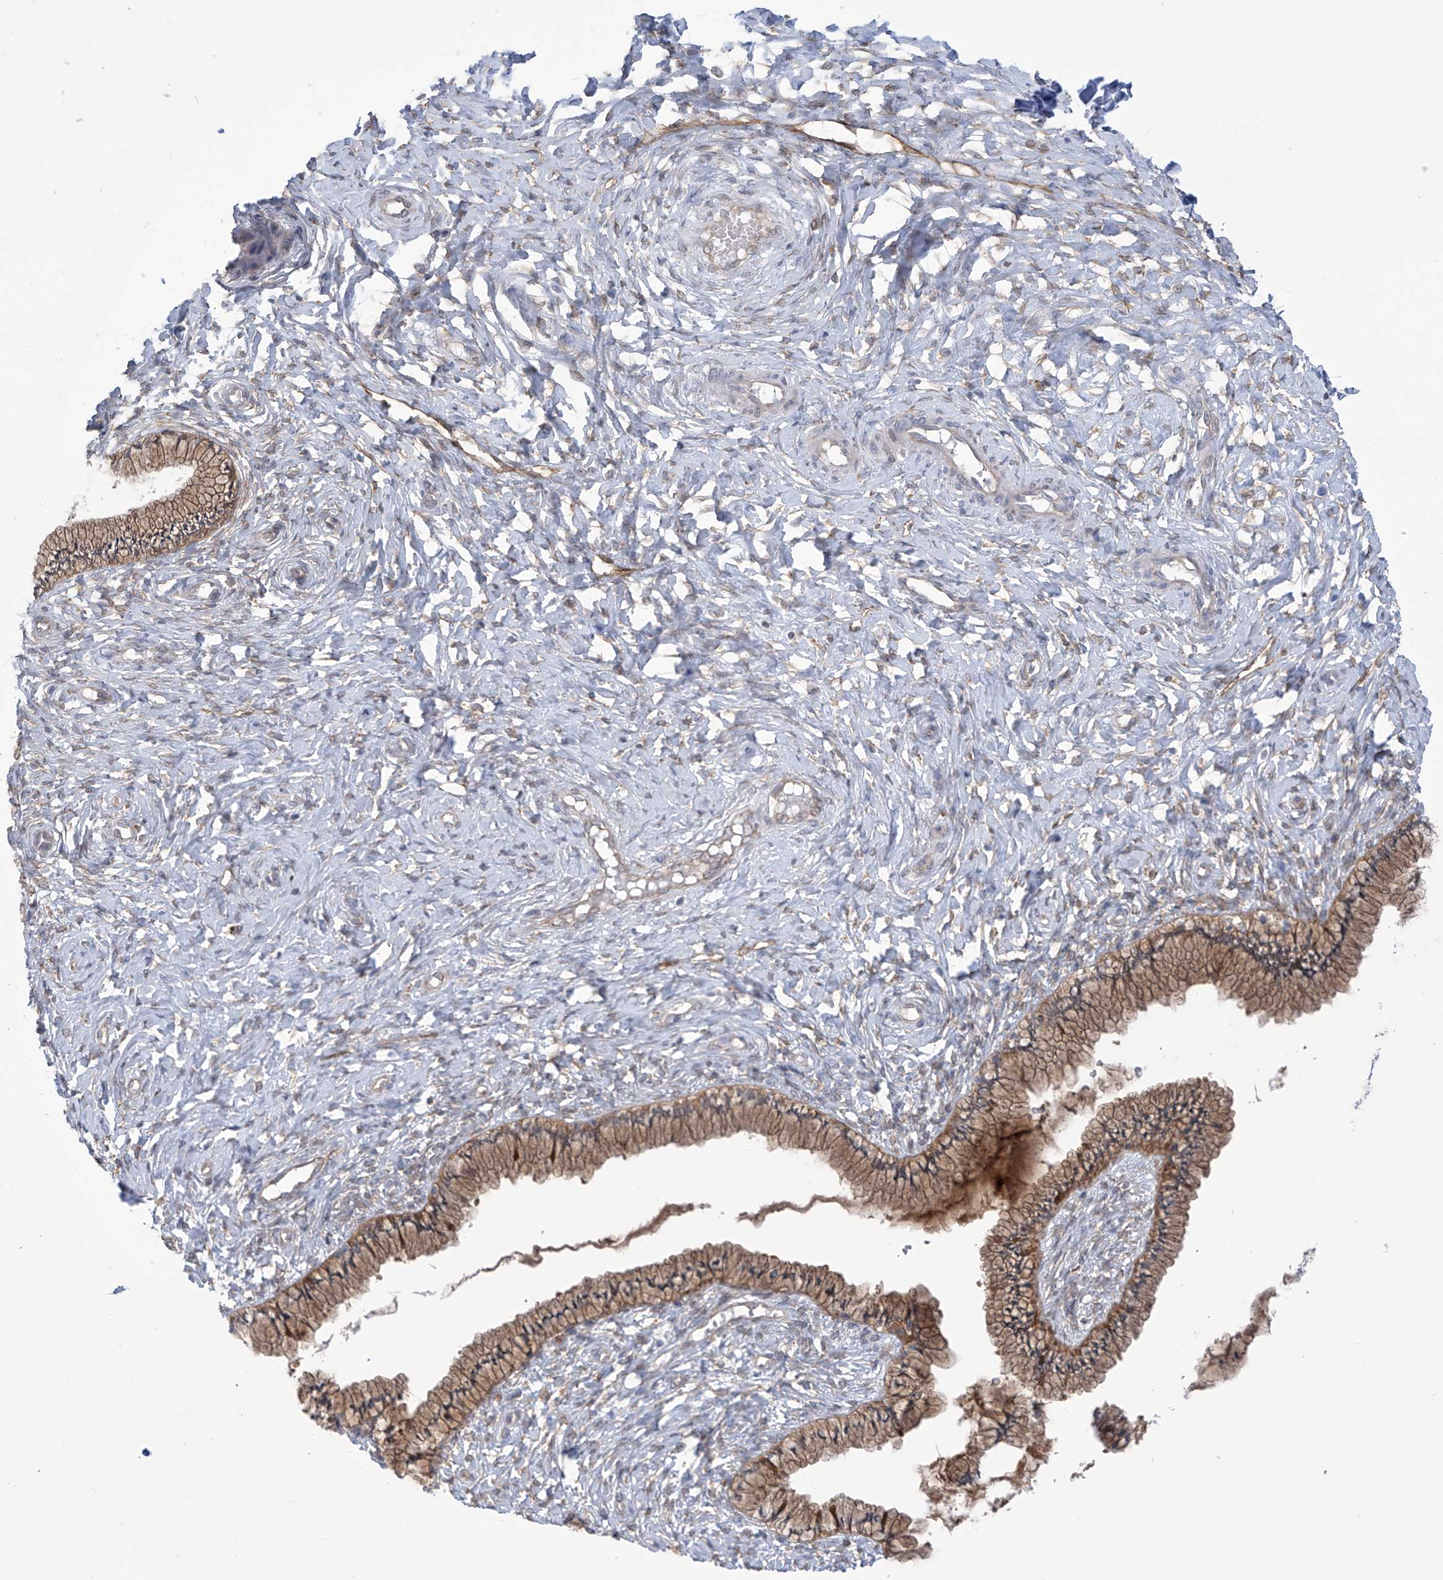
{"staining": {"intensity": "weak", "quantity": ">75%", "location": "cytoplasmic/membranous"}, "tissue": "cervix", "cell_type": "Glandular cells", "image_type": "normal", "snomed": [{"axis": "morphology", "description": "Normal tissue, NOS"}, {"axis": "topography", "description": "Cervix"}], "caption": "About >75% of glandular cells in benign human cervix demonstrate weak cytoplasmic/membranous protein positivity as visualized by brown immunohistochemical staining.", "gene": "KIAA1522", "patient": {"sex": "female", "age": 36}}